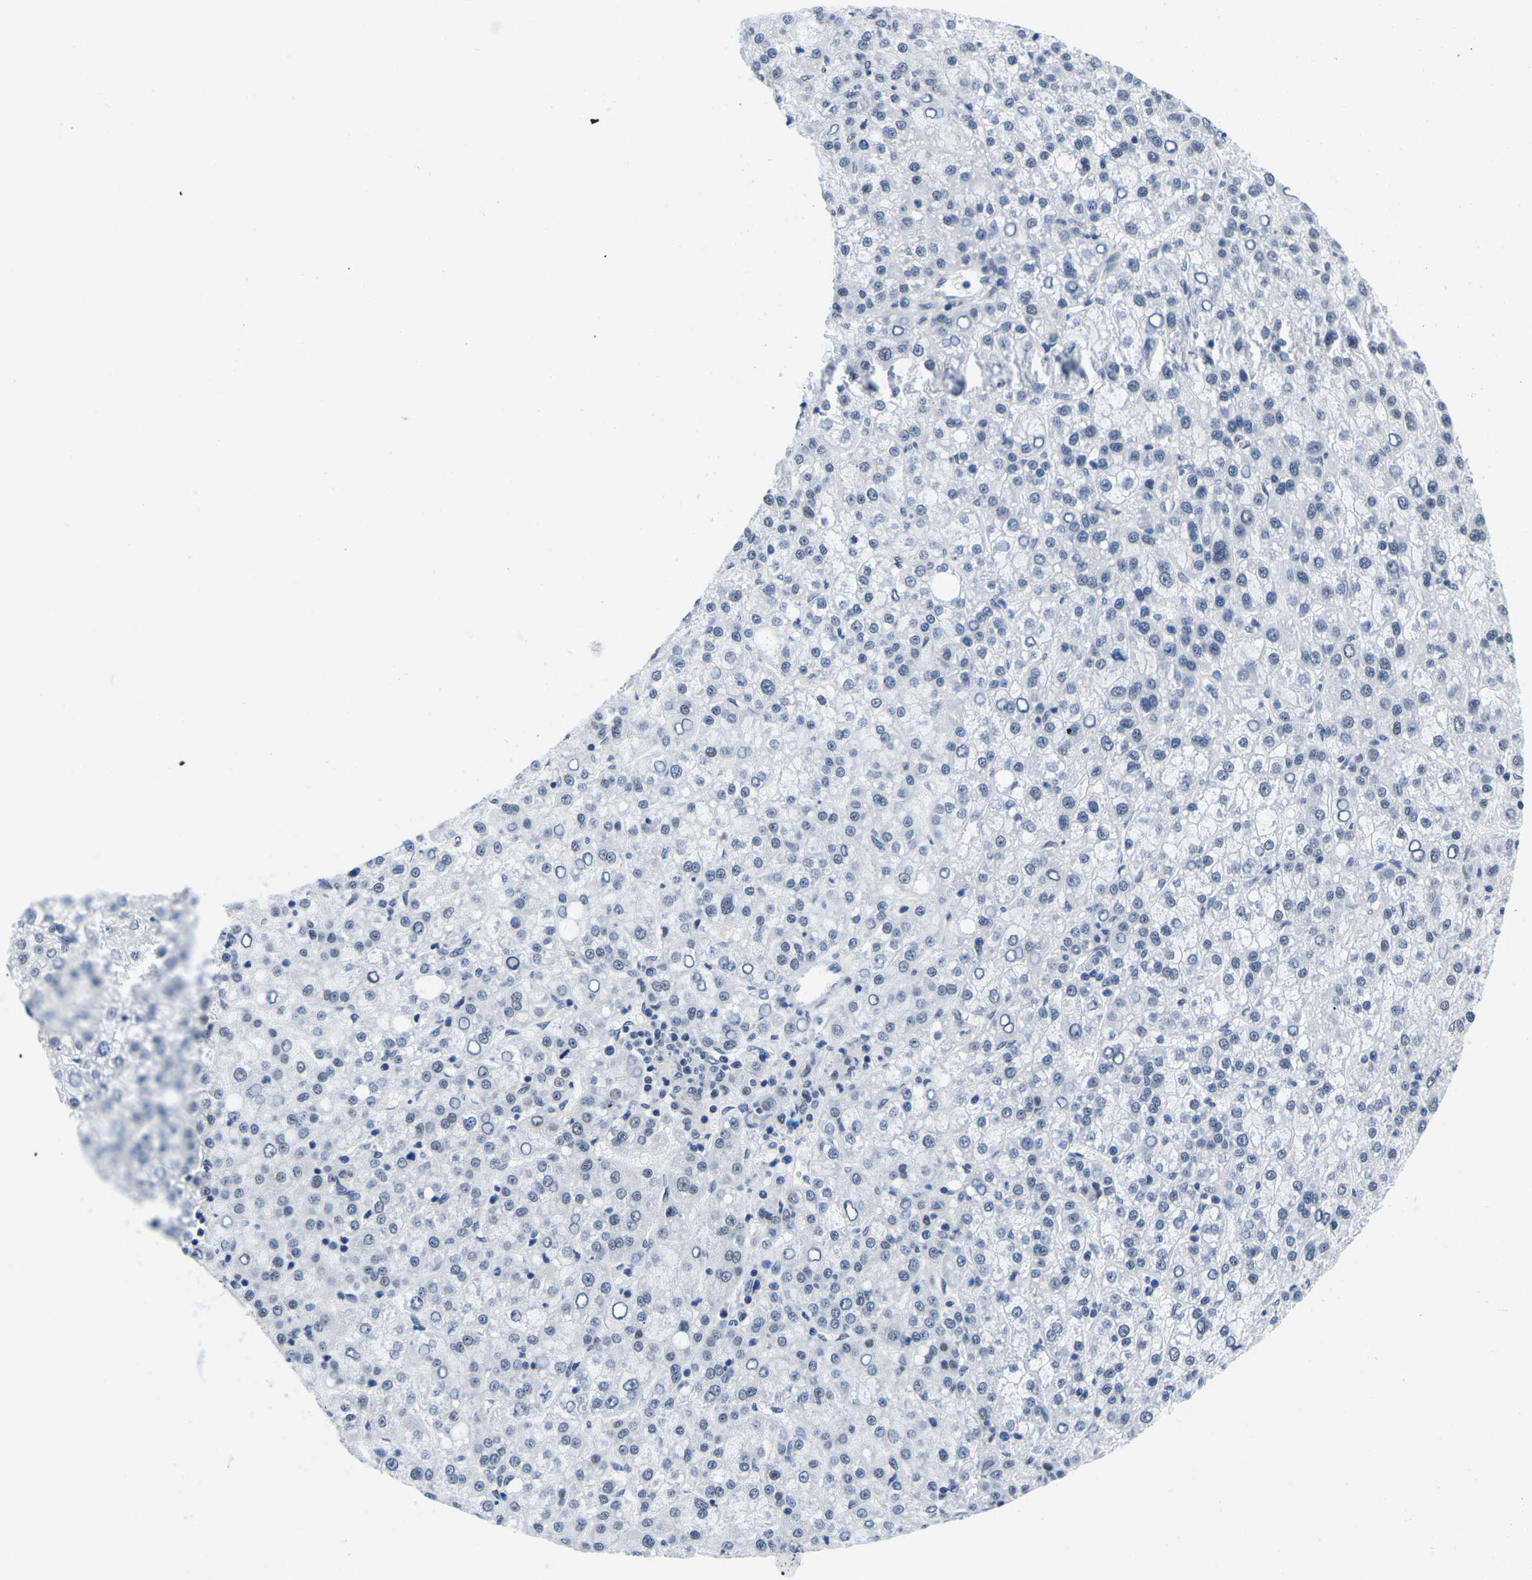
{"staining": {"intensity": "negative", "quantity": "none", "location": "none"}, "tissue": "liver cancer", "cell_type": "Tumor cells", "image_type": "cancer", "snomed": [{"axis": "morphology", "description": "Carcinoma, Hepatocellular, NOS"}, {"axis": "topography", "description": "Liver"}], "caption": "High magnification brightfield microscopy of liver cancer stained with DAB (brown) and counterstained with hematoxylin (blue): tumor cells show no significant expression.", "gene": "UBA7", "patient": {"sex": "female", "age": 58}}